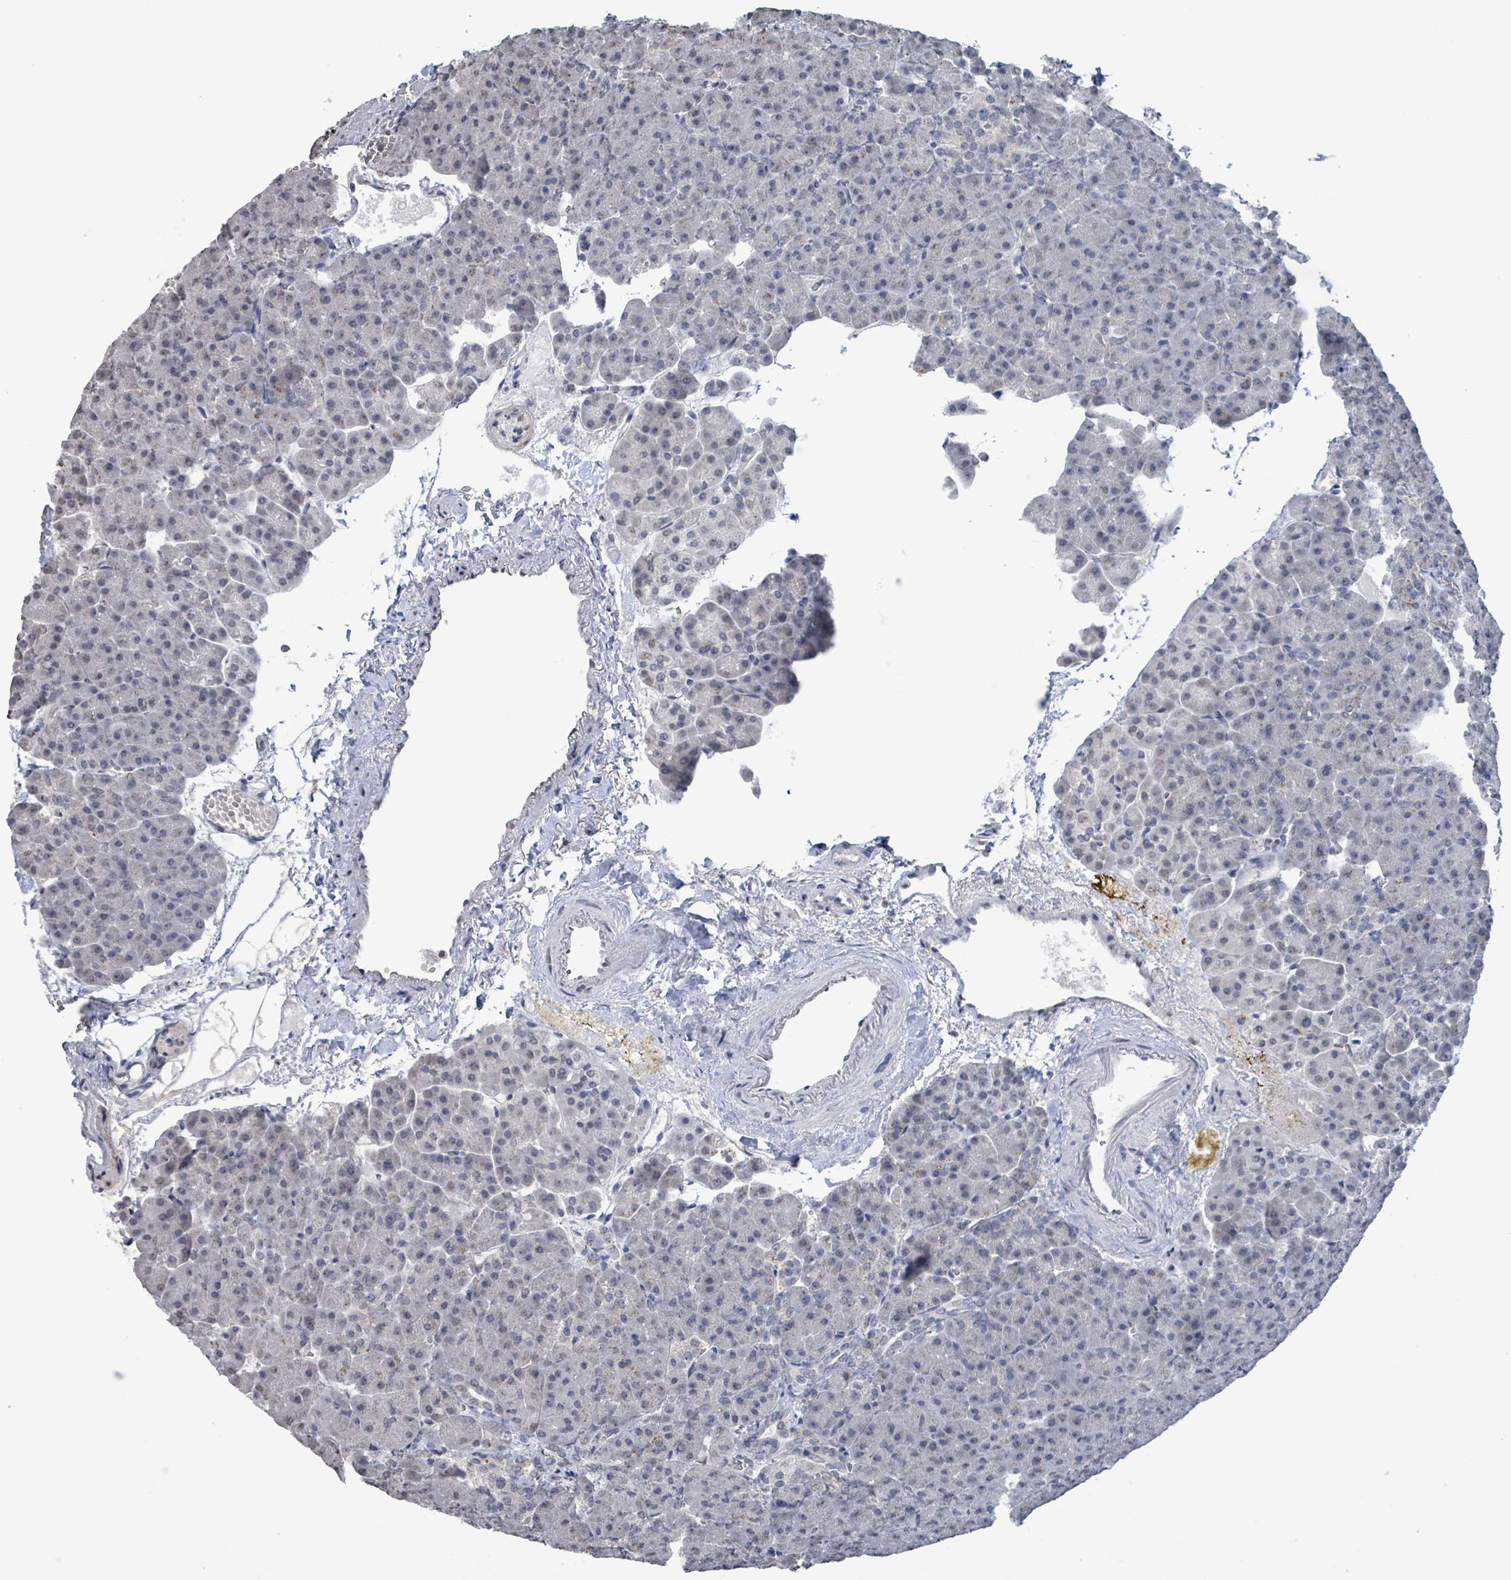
{"staining": {"intensity": "negative", "quantity": "none", "location": "none"}, "tissue": "pancreas", "cell_type": "Exocrine glandular cells", "image_type": "normal", "snomed": [{"axis": "morphology", "description": "Normal tissue, NOS"}, {"axis": "topography", "description": "Pancreas"}], "caption": "Immunohistochemistry photomicrograph of normal pancreas: human pancreas stained with DAB shows no significant protein expression in exocrine glandular cells. (DAB immunohistochemistry (IHC) with hematoxylin counter stain).", "gene": "CA9", "patient": {"sex": "female", "age": 74}}